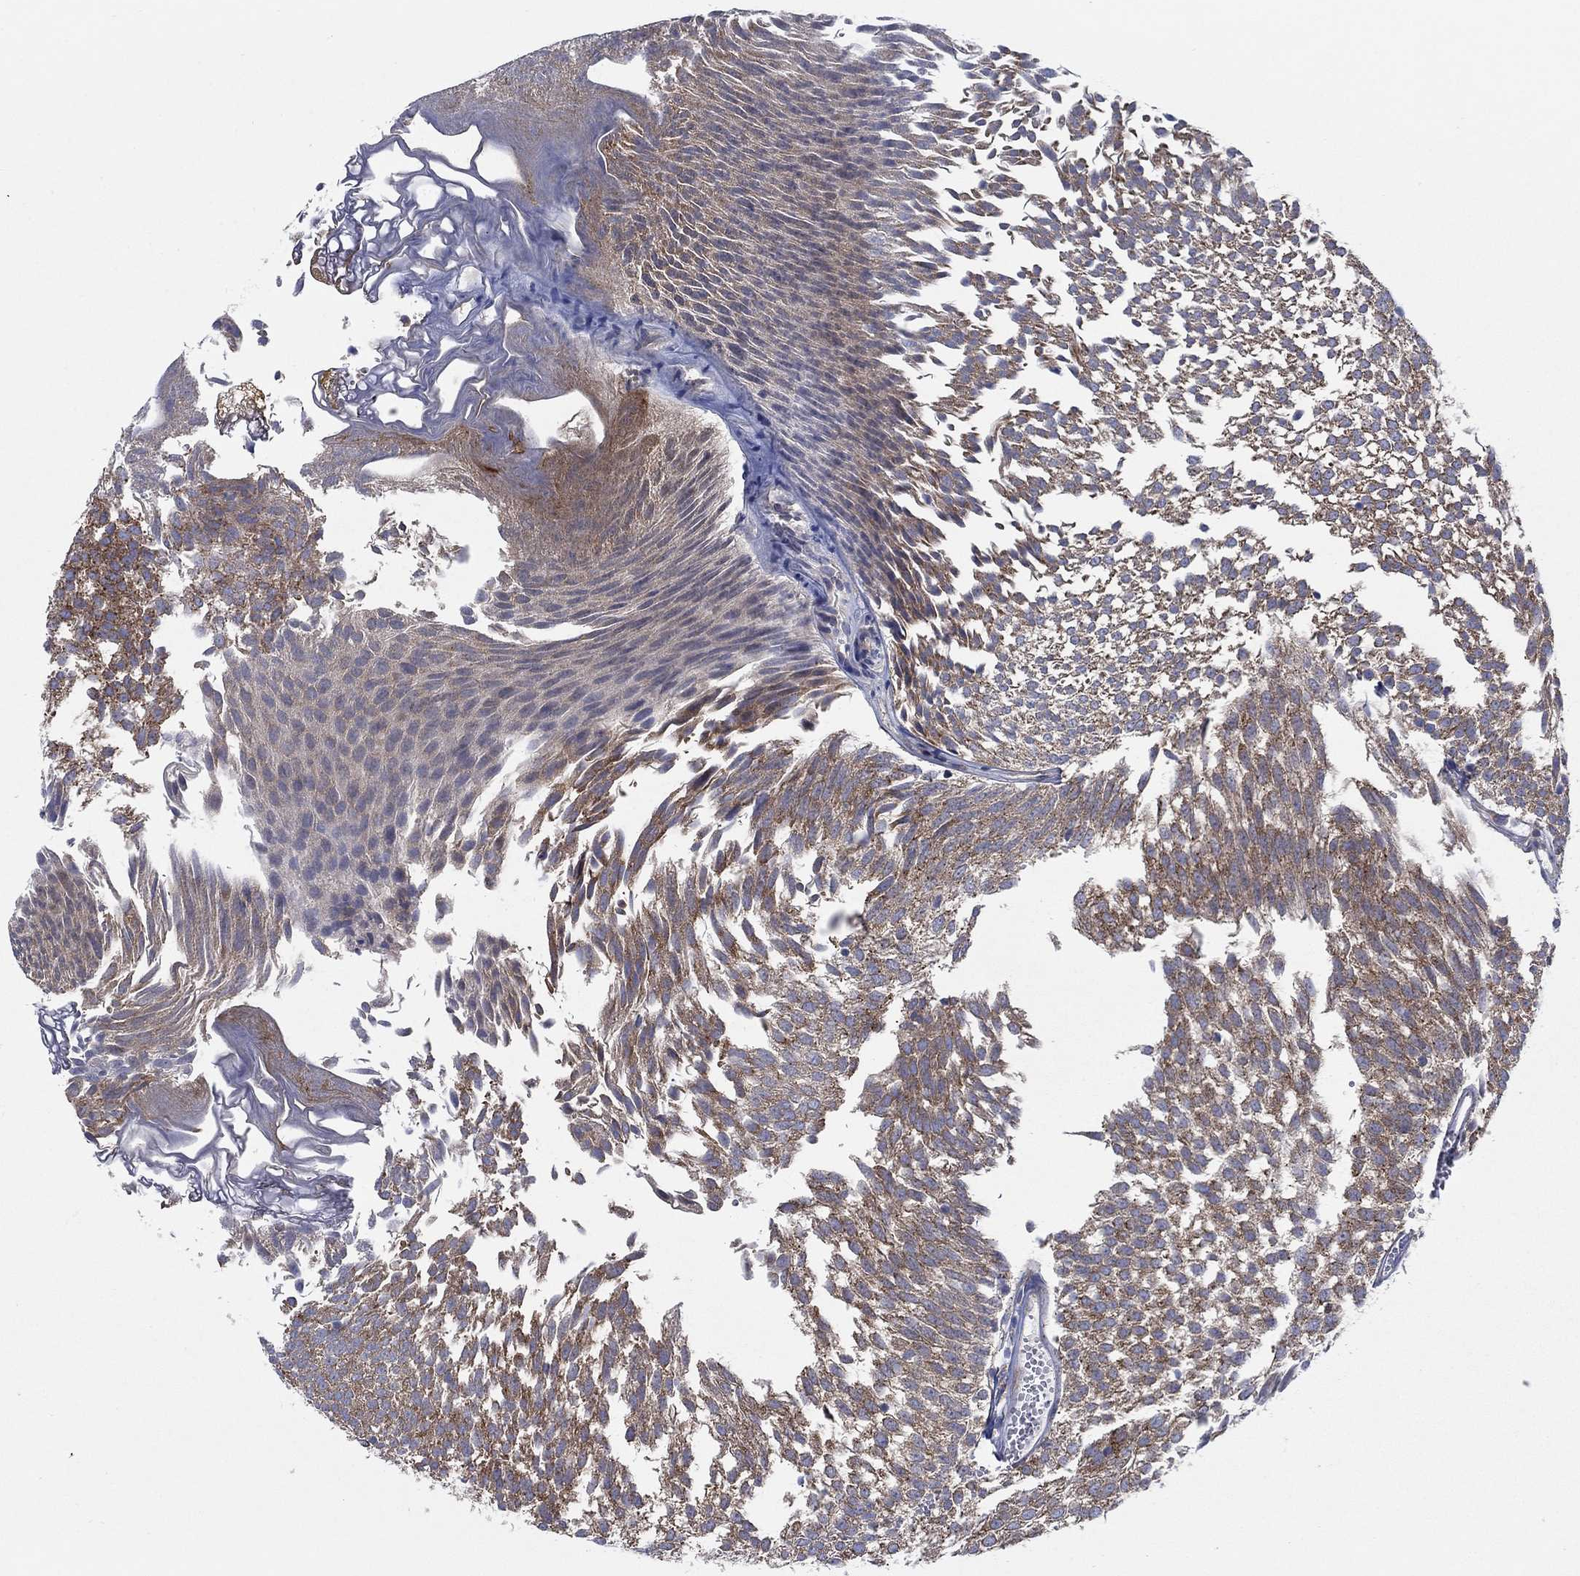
{"staining": {"intensity": "moderate", "quantity": ">75%", "location": "cytoplasmic/membranous"}, "tissue": "urothelial cancer", "cell_type": "Tumor cells", "image_type": "cancer", "snomed": [{"axis": "morphology", "description": "Urothelial carcinoma, Low grade"}, {"axis": "topography", "description": "Urinary bladder"}], "caption": "Low-grade urothelial carcinoma stained with a brown dye displays moderate cytoplasmic/membranous positive positivity in about >75% of tumor cells.", "gene": "TMEM59", "patient": {"sex": "male", "age": 52}}